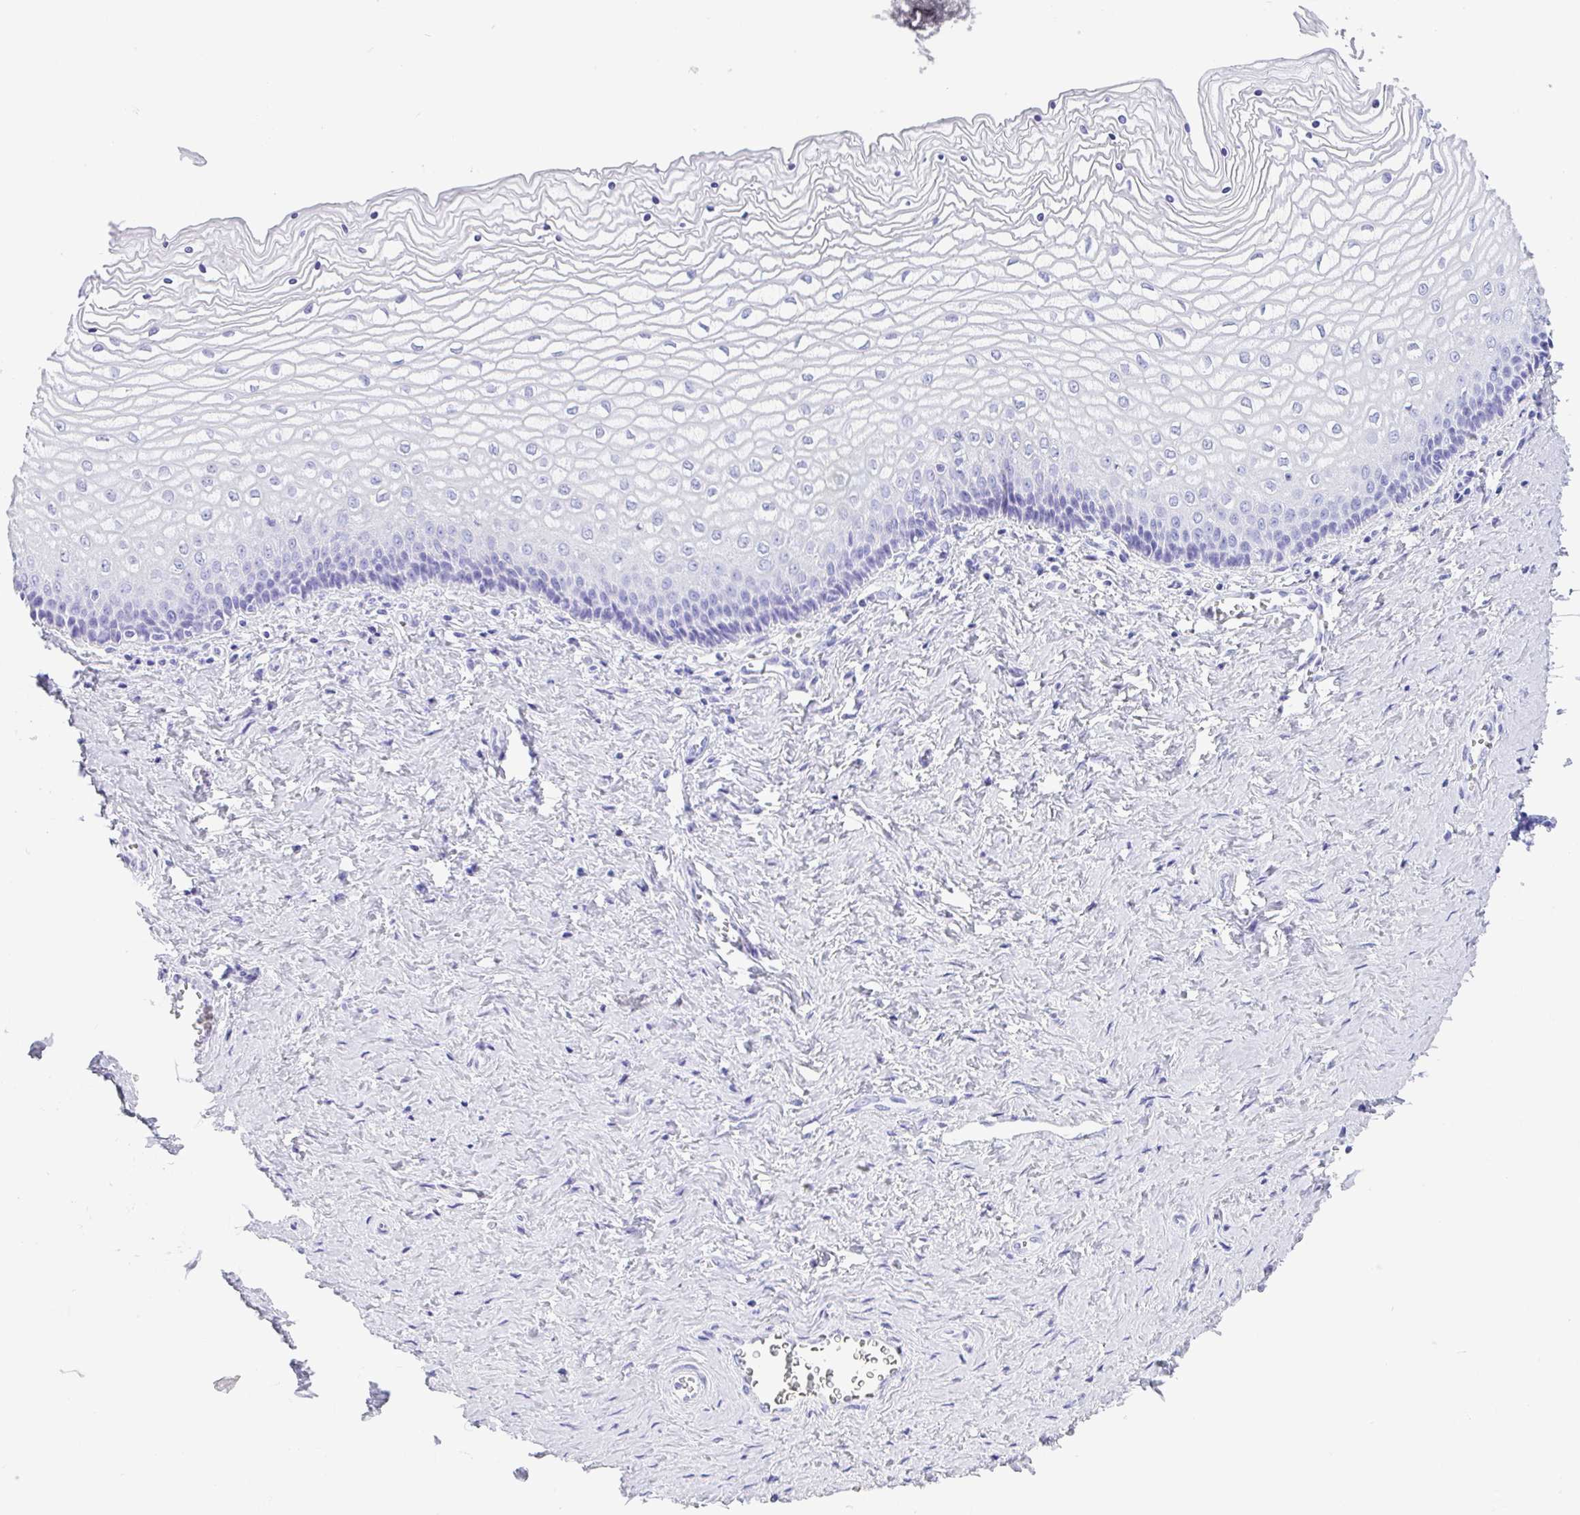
{"staining": {"intensity": "negative", "quantity": "none", "location": "none"}, "tissue": "vagina", "cell_type": "Squamous epithelial cells", "image_type": "normal", "snomed": [{"axis": "morphology", "description": "Normal tissue, NOS"}, {"axis": "topography", "description": "Vagina"}], "caption": "Unremarkable vagina was stained to show a protein in brown. There is no significant positivity in squamous epithelial cells. Brightfield microscopy of immunohistochemistry stained with DAB (brown) and hematoxylin (blue), captured at high magnification.", "gene": "CPA1", "patient": {"sex": "female", "age": 45}}